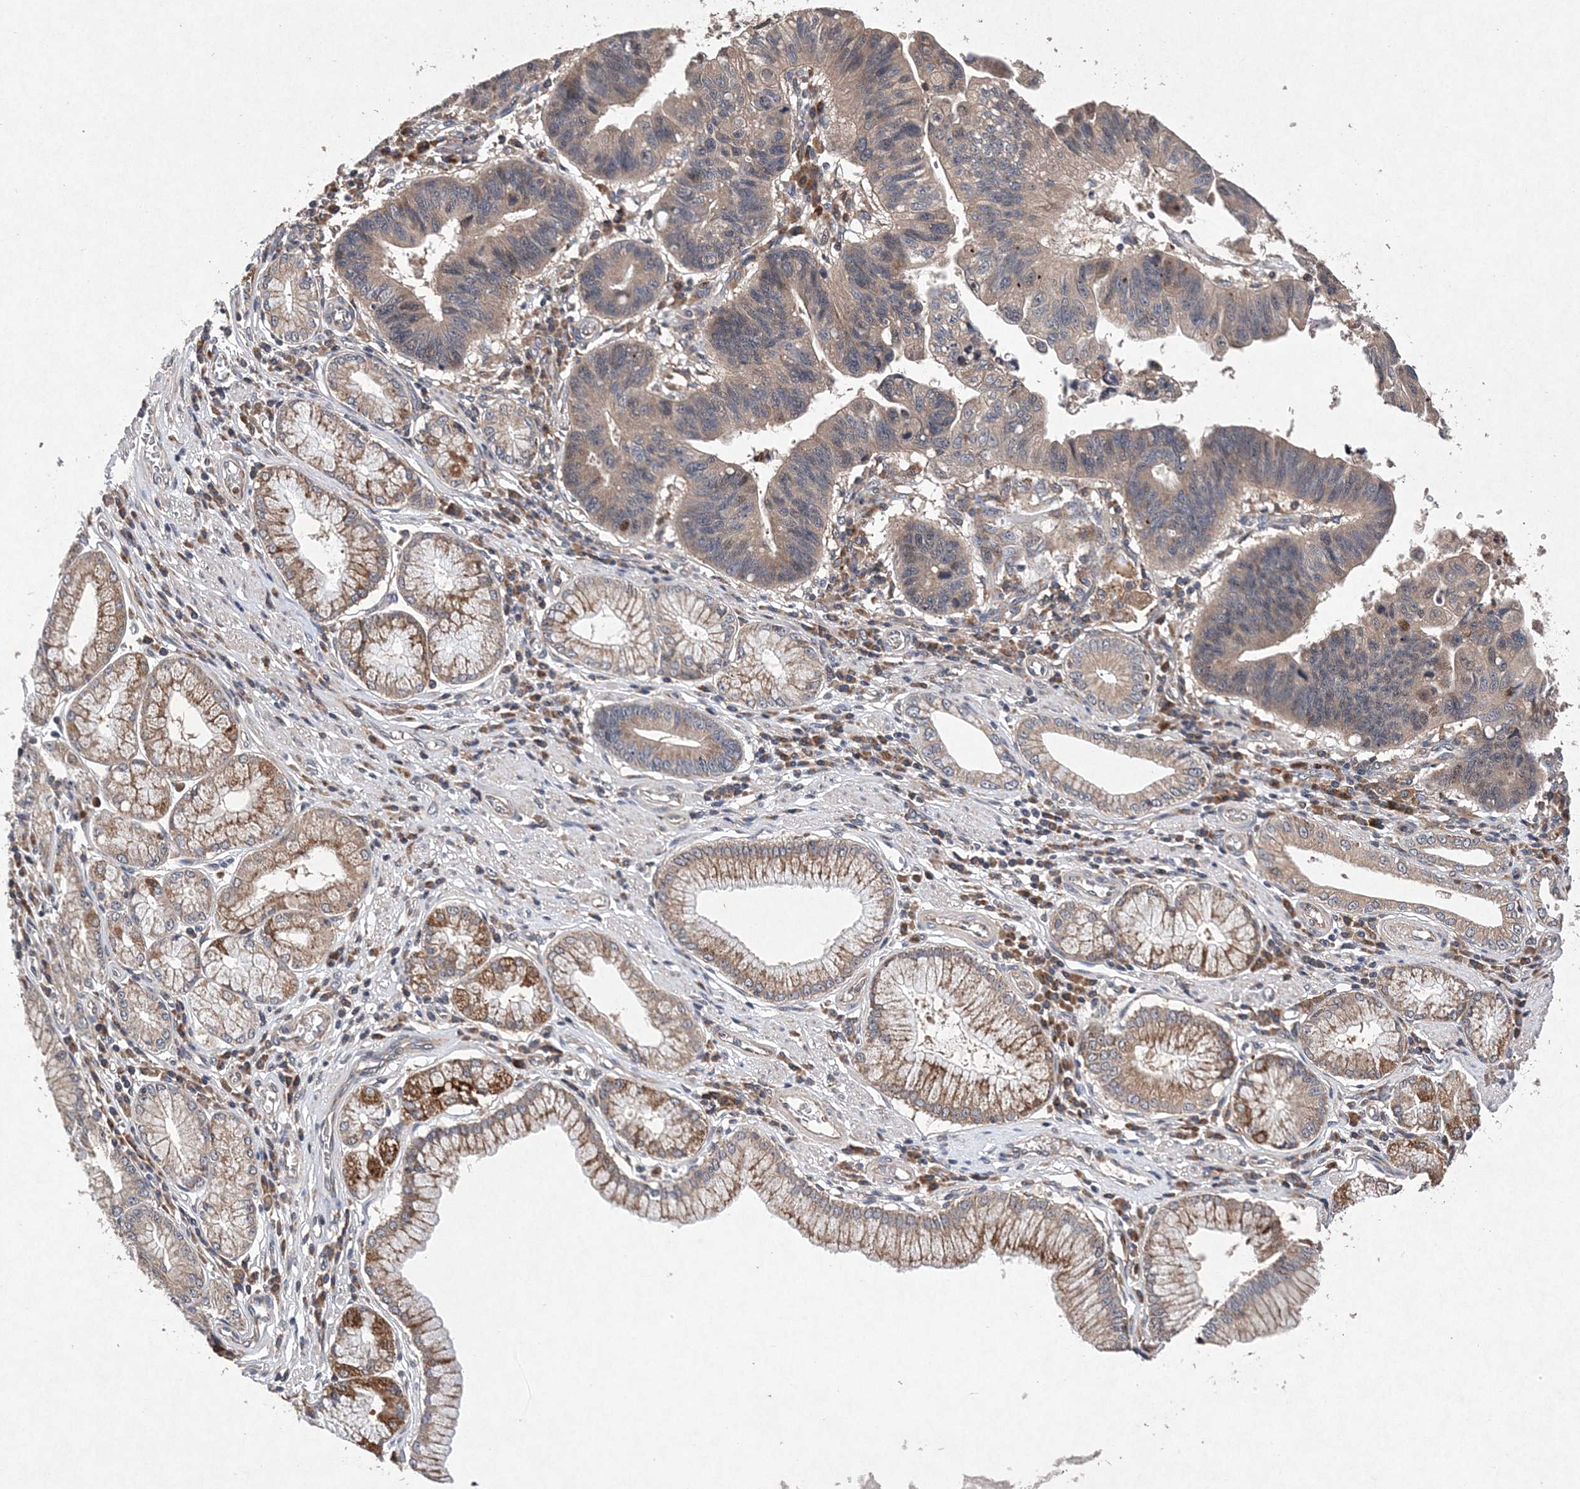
{"staining": {"intensity": "moderate", "quantity": "<25%", "location": "cytoplasmic/membranous"}, "tissue": "stomach cancer", "cell_type": "Tumor cells", "image_type": "cancer", "snomed": [{"axis": "morphology", "description": "Adenocarcinoma, NOS"}, {"axis": "topography", "description": "Stomach"}], "caption": "A brown stain labels moderate cytoplasmic/membranous expression of a protein in human stomach cancer tumor cells.", "gene": "PROSER1", "patient": {"sex": "male", "age": 59}}